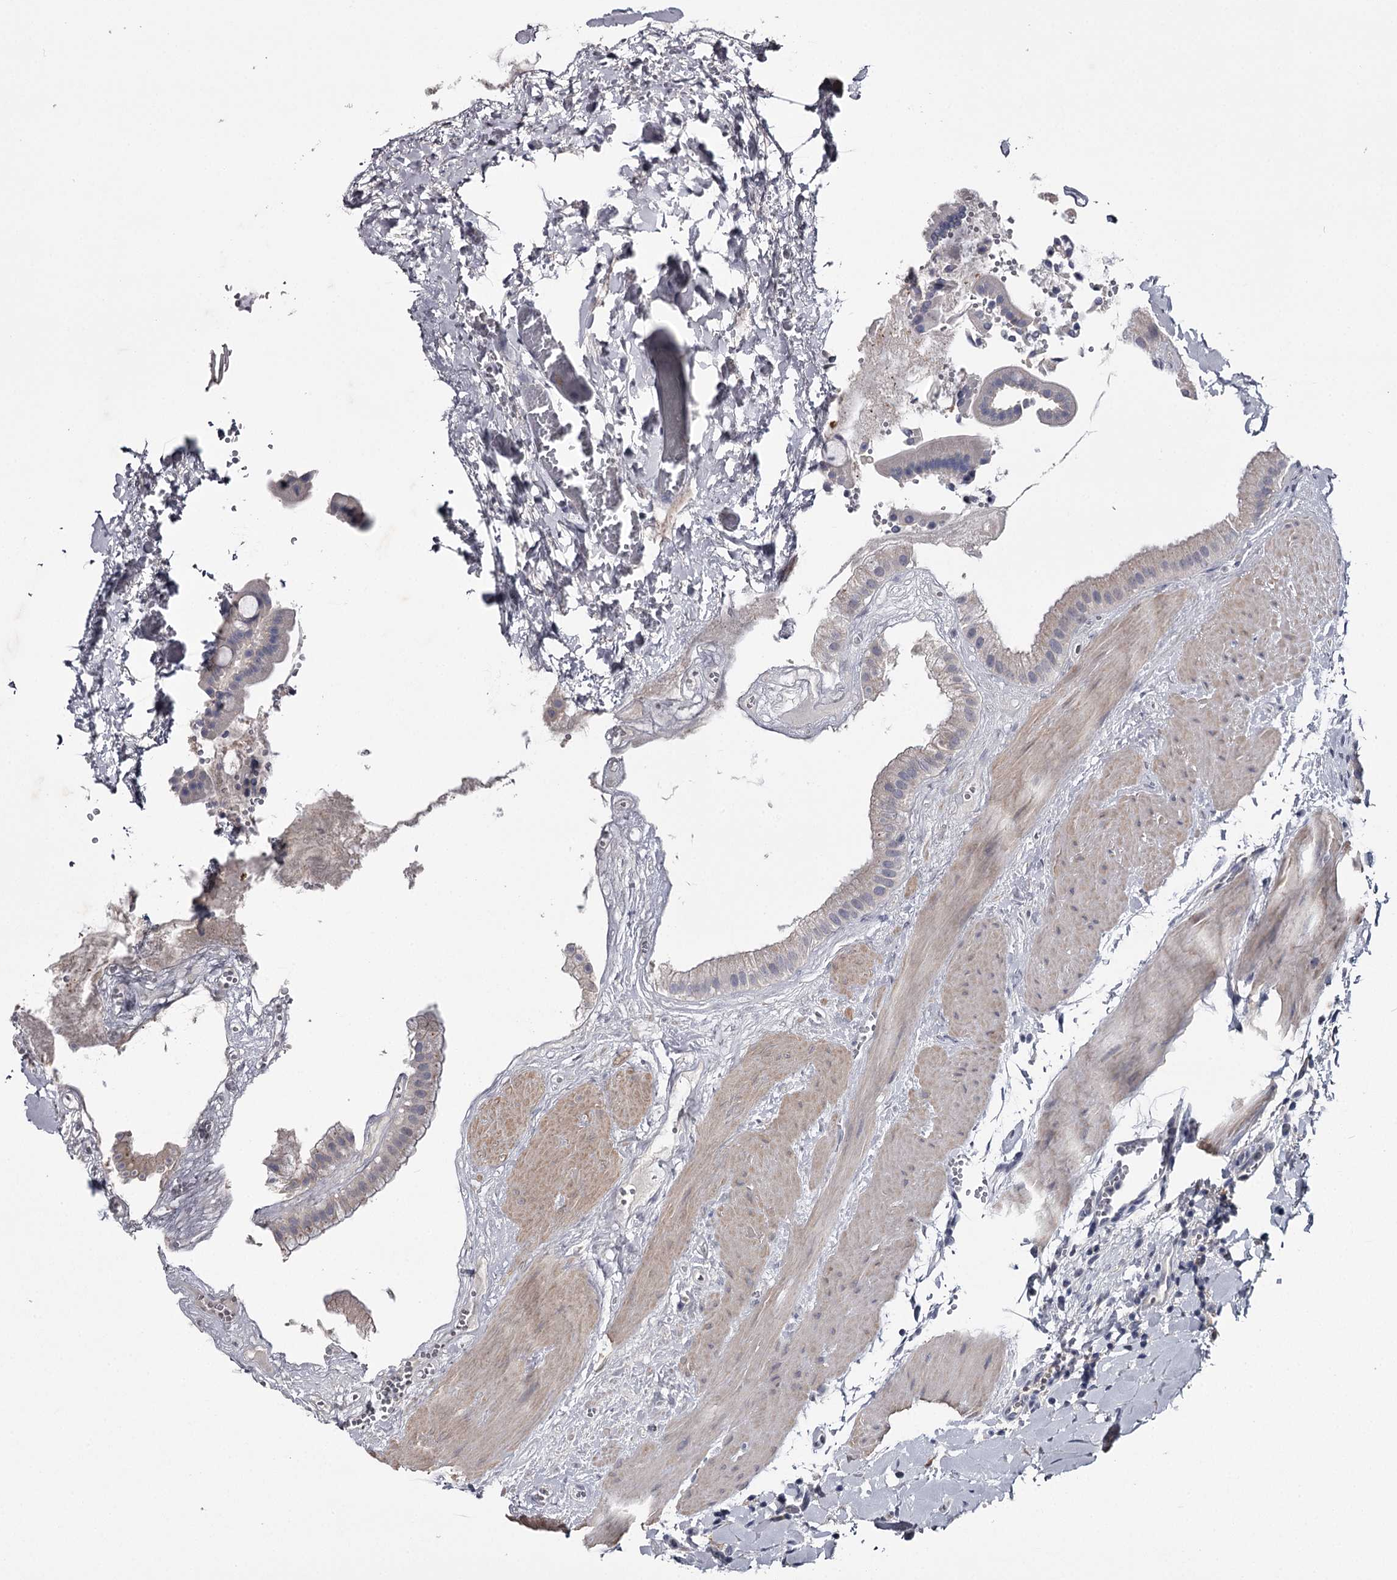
{"staining": {"intensity": "weak", "quantity": "<25%", "location": "cytoplasmic/membranous"}, "tissue": "gallbladder", "cell_type": "Glandular cells", "image_type": "normal", "snomed": [{"axis": "morphology", "description": "Normal tissue, NOS"}, {"axis": "topography", "description": "Gallbladder"}], "caption": "DAB immunohistochemical staining of normal human gallbladder displays no significant positivity in glandular cells.", "gene": "FDXACB1", "patient": {"sex": "male", "age": 55}}